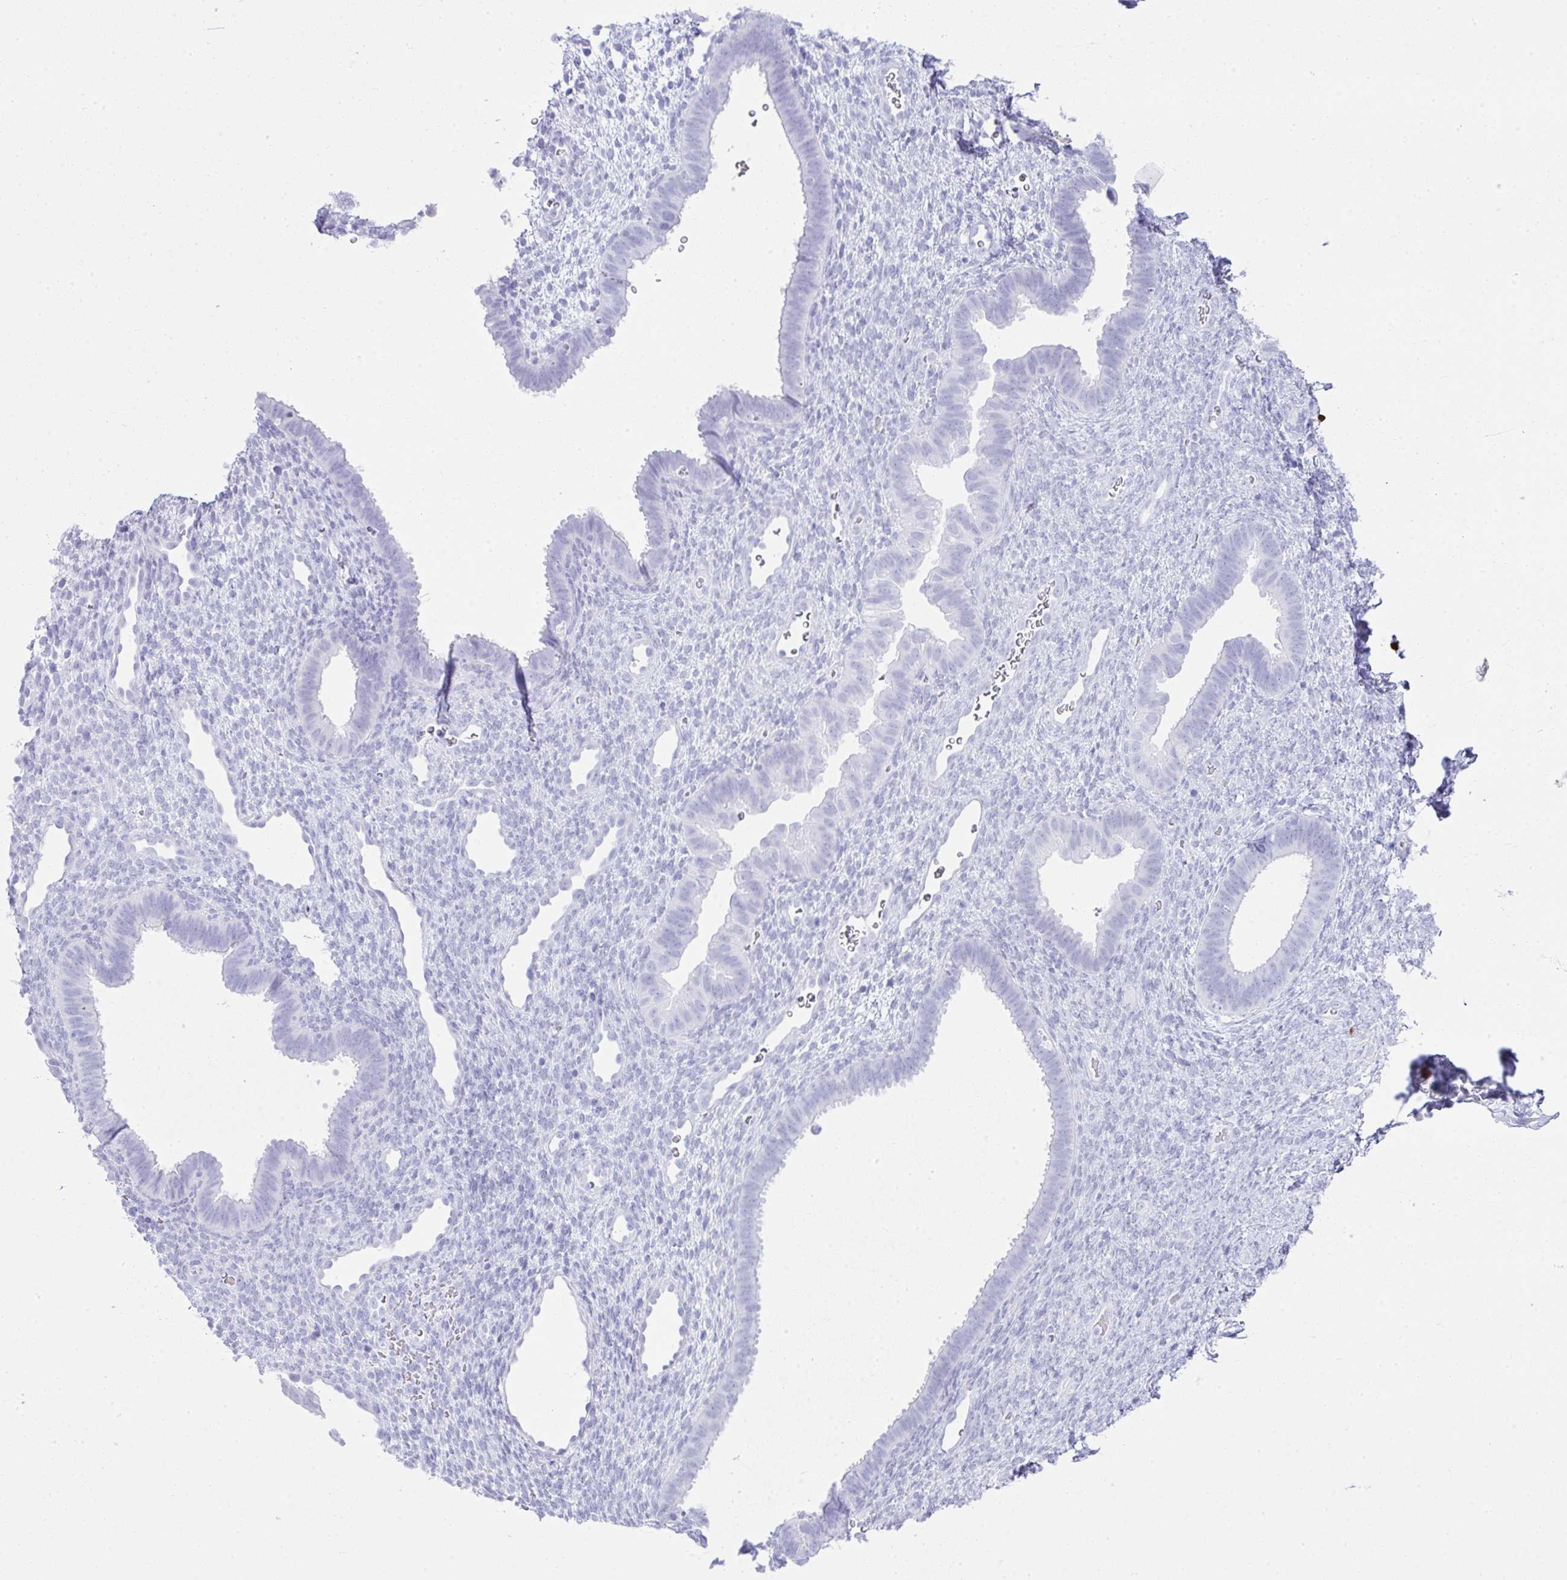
{"staining": {"intensity": "negative", "quantity": "none", "location": "none"}, "tissue": "endometrium", "cell_type": "Cells in endometrial stroma", "image_type": "normal", "snomed": [{"axis": "morphology", "description": "Normal tissue, NOS"}, {"axis": "topography", "description": "Endometrium"}], "caption": "Cells in endometrial stroma show no significant staining in benign endometrium. (Brightfield microscopy of DAB IHC at high magnification).", "gene": "CDADC1", "patient": {"sex": "female", "age": 34}}